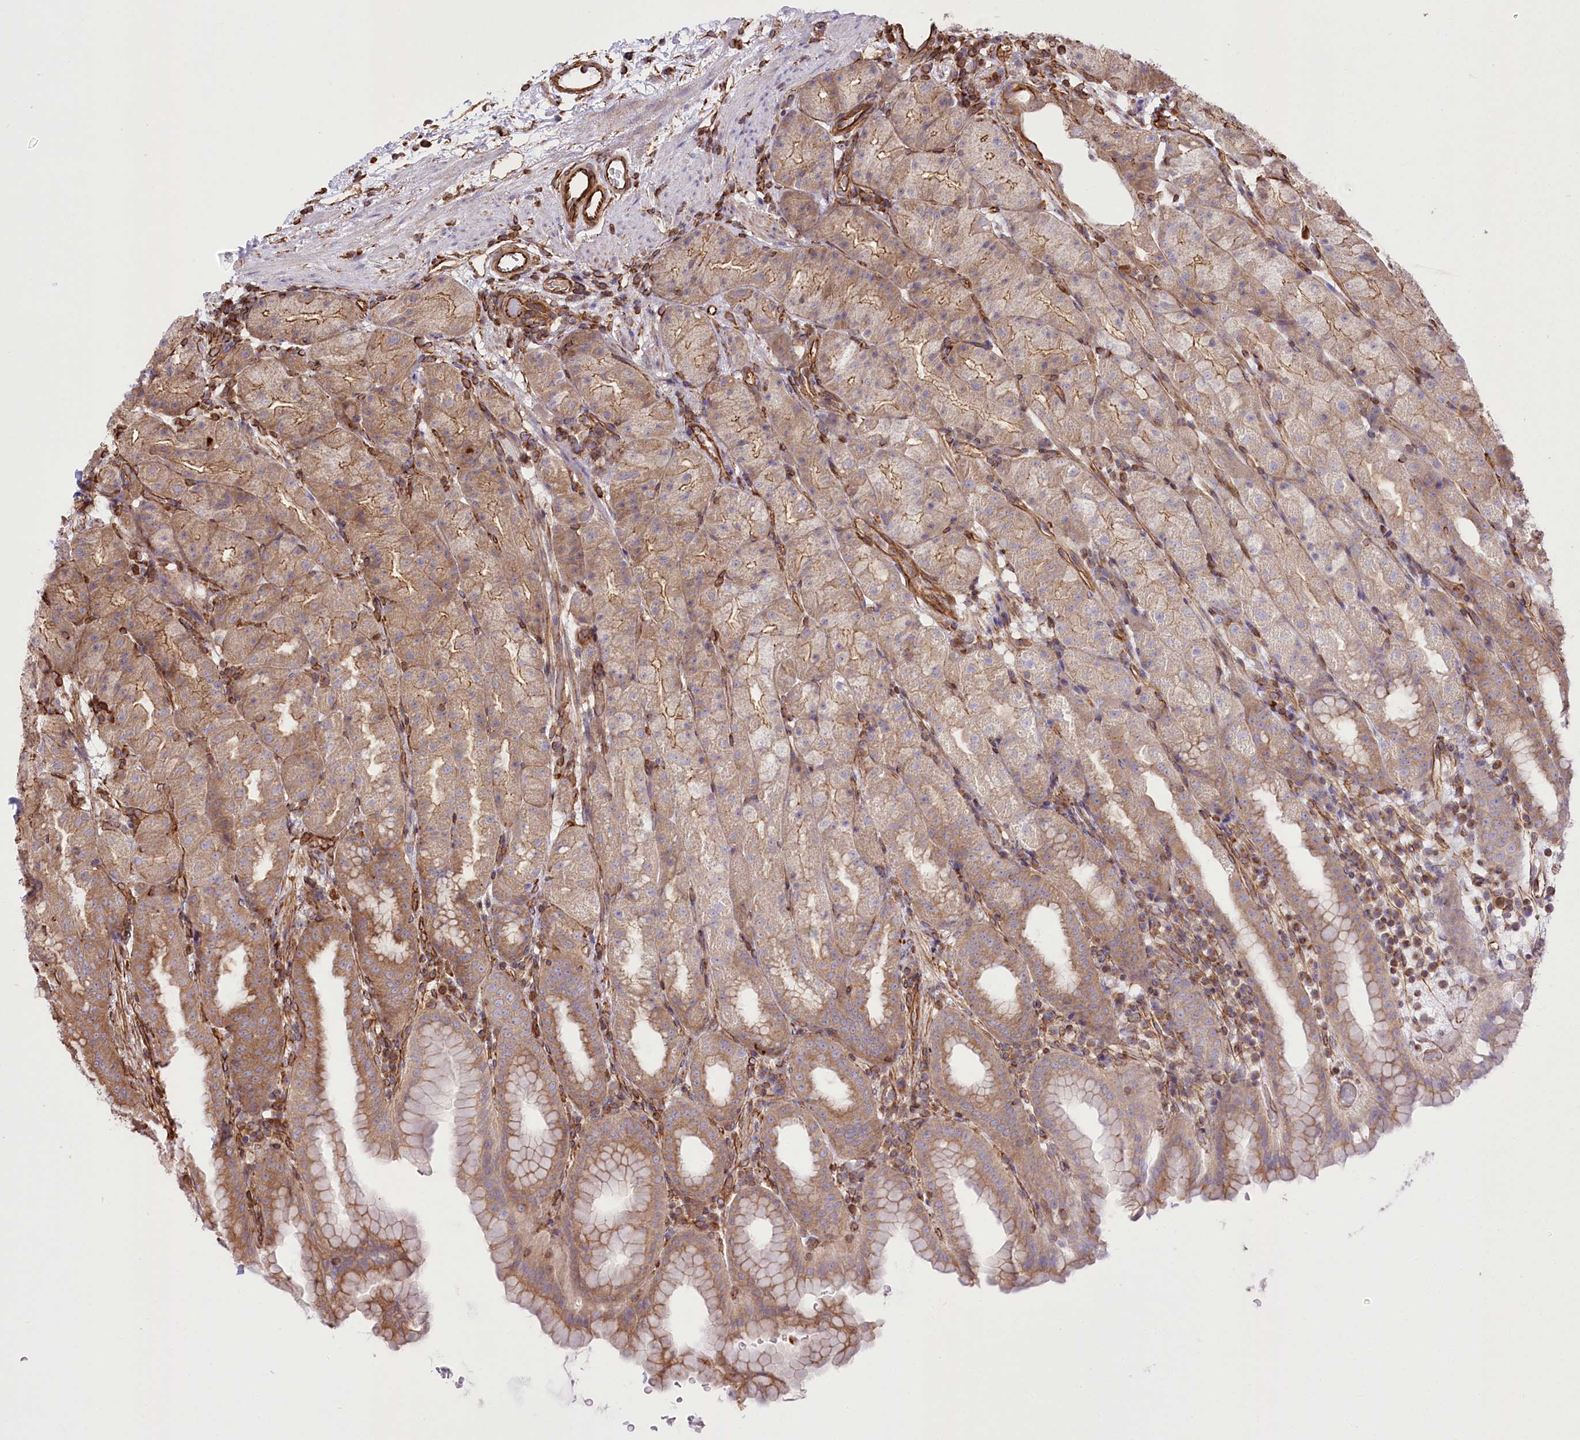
{"staining": {"intensity": "moderate", "quantity": ">75%", "location": "cytoplasmic/membranous"}, "tissue": "stomach", "cell_type": "Glandular cells", "image_type": "normal", "snomed": [{"axis": "morphology", "description": "Normal tissue, NOS"}, {"axis": "topography", "description": "Stomach, upper"}], "caption": "High-magnification brightfield microscopy of unremarkable stomach stained with DAB (3,3'-diaminobenzidine) (brown) and counterstained with hematoxylin (blue). glandular cells exhibit moderate cytoplasmic/membranous positivity is identified in about>75% of cells. (DAB IHC, brown staining for protein, blue staining for nuclei).", "gene": "TTC1", "patient": {"sex": "male", "age": 68}}